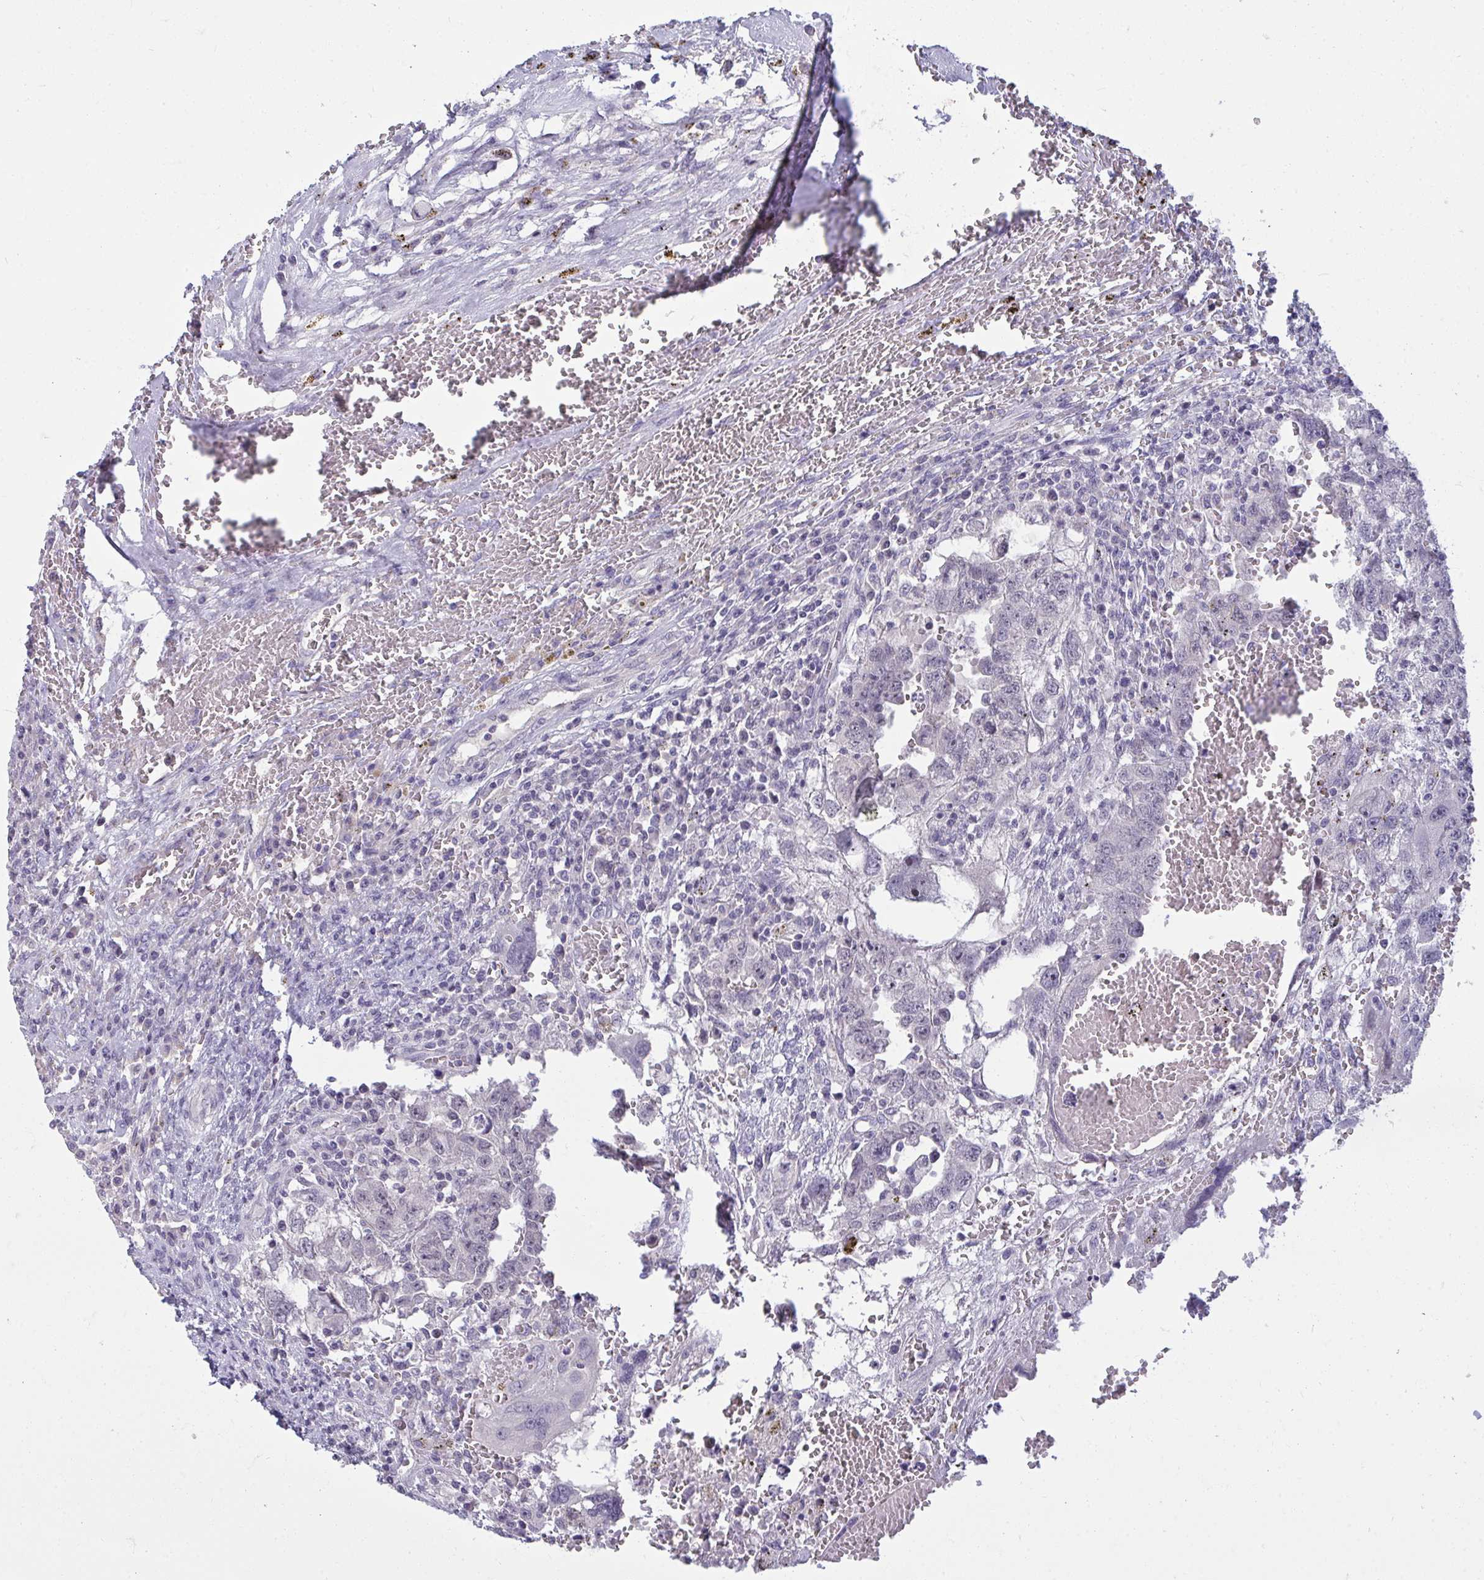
{"staining": {"intensity": "weak", "quantity": "<25%", "location": "nuclear"}, "tissue": "testis cancer", "cell_type": "Tumor cells", "image_type": "cancer", "snomed": [{"axis": "morphology", "description": "Carcinoma, Embryonal, NOS"}, {"axis": "topography", "description": "Testis"}], "caption": "Testis cancer stained for a protein using IHC displays no staining tumor cells.", "gene": "RNASEH1", "patient": {"sex": "male", "age": 26}}